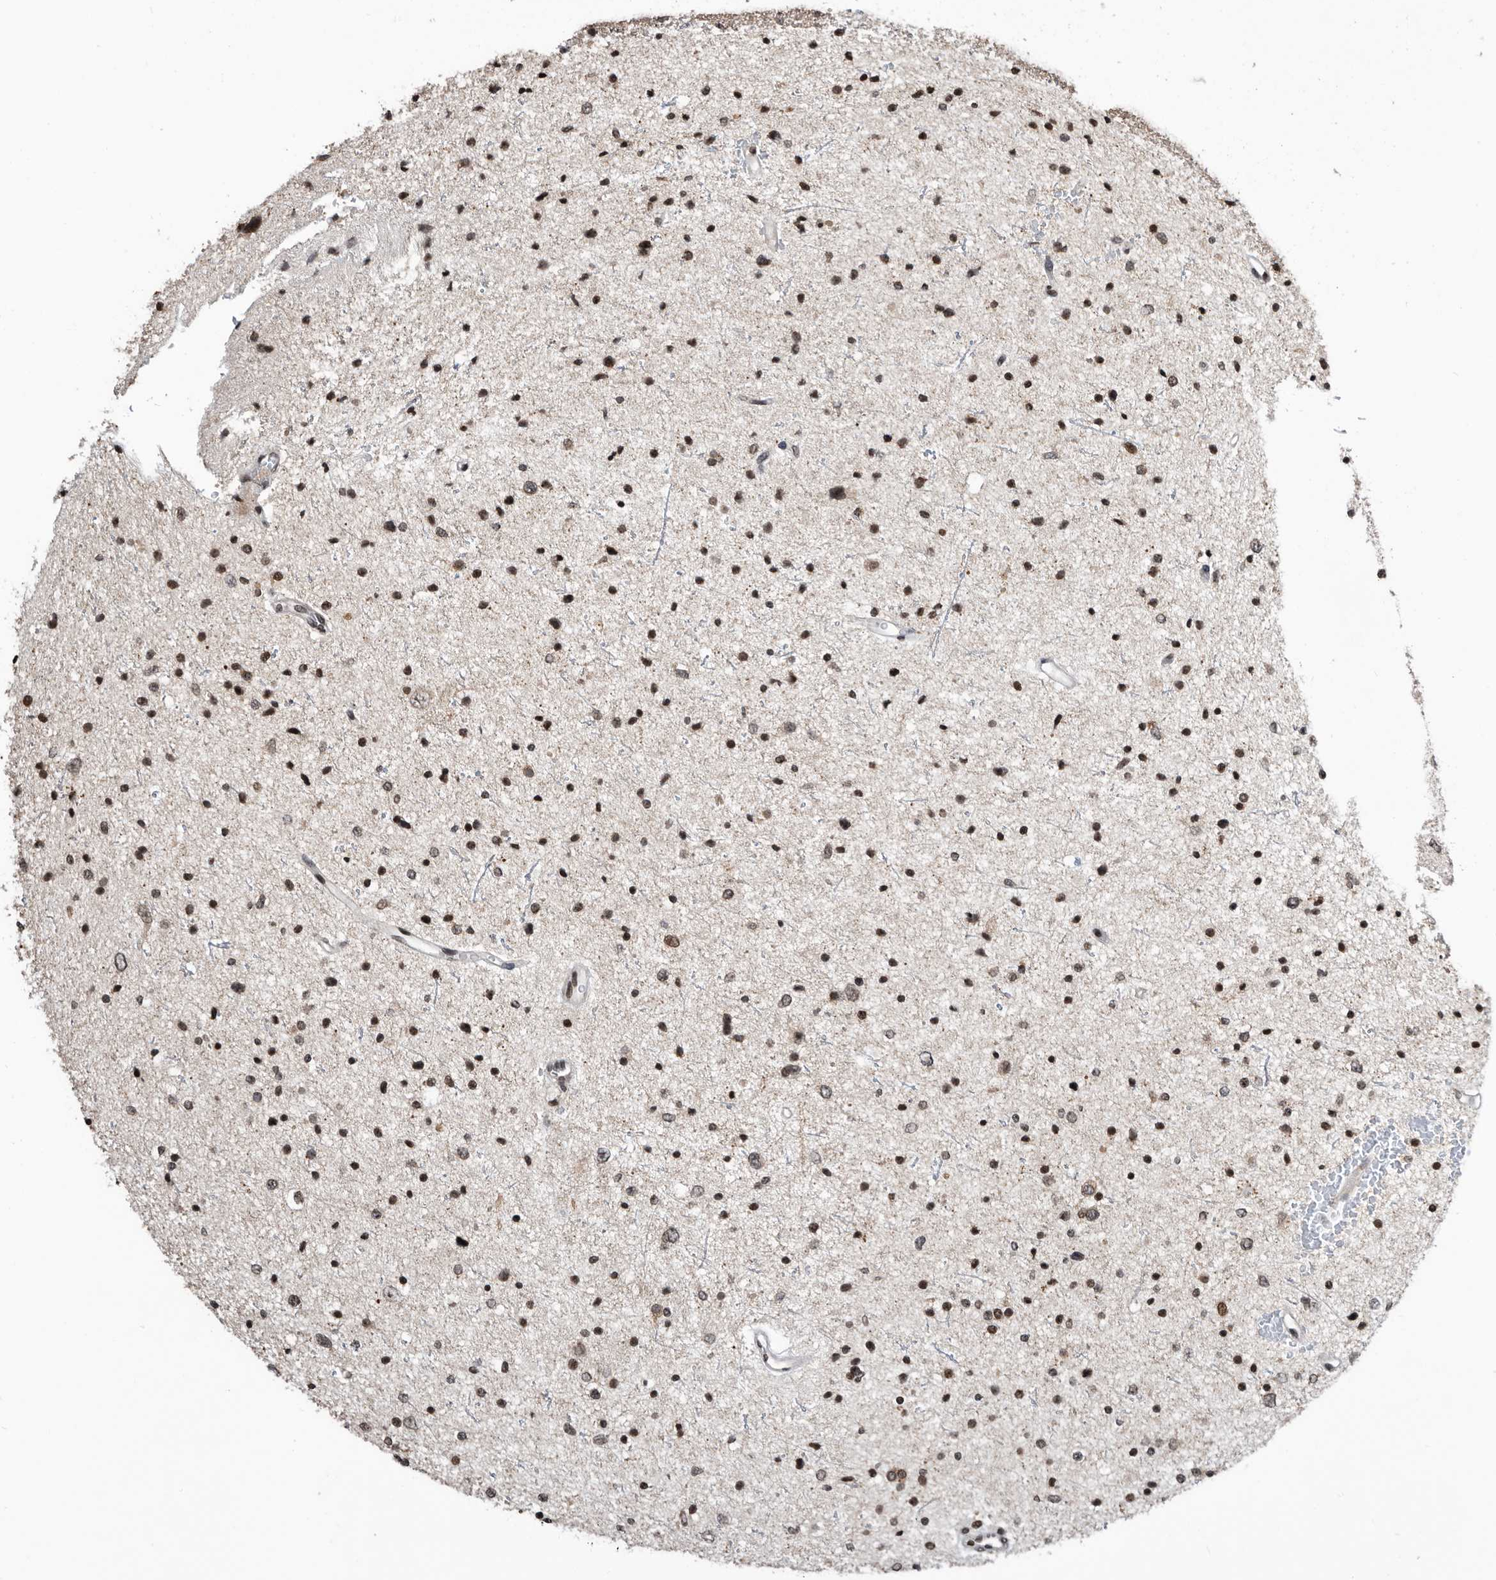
{"staining": {"intensity": "strong", "quantity": ">75%", "location": "nuclear"}, "tissue": "glioma", "cell_type": "Tumor cells", "image_type": "cancer", "snomed": [{"axis": "morphology", "description": "Glioma, malignant, Low grade"}, {"axis": "topography", "description": "Brain"}], "caption": "Immunohistochemical staining of human malignant low-grade glioma displays strong nuclear protein expression in approximately >75% of tumor cells. (DAB (3,3'-diaminobenzidine) IHC, brown staining for protein, blue staining for nuclei).", "gene": "SNRNP48", "patient": {"sex": "female", "age": 37}}